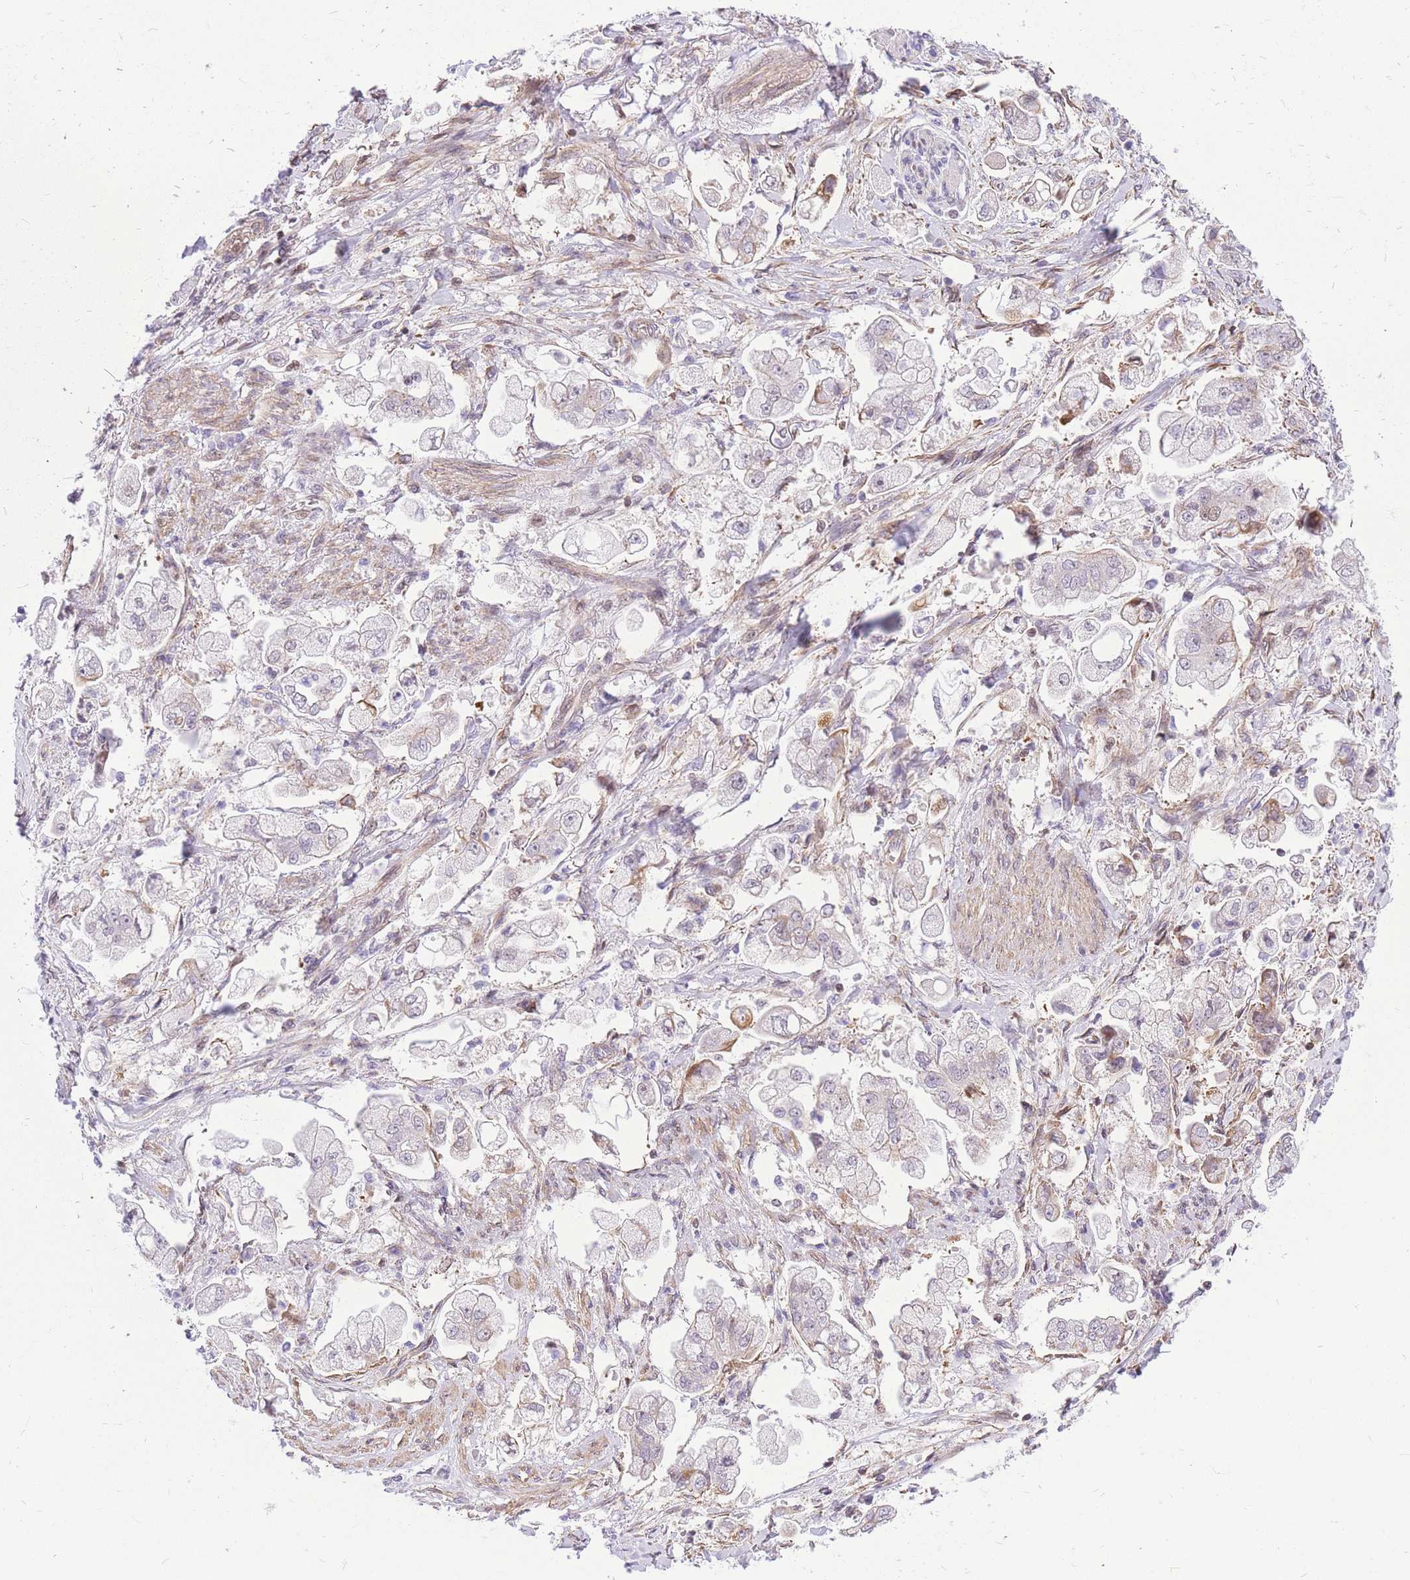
{"staining": {"intensity": "negative", "quantity": "none", "location": "none"}, "tissue": "stomach cancer", "cell_type": "Tumor cells", "image_type": "cancer", "snomed": [{"axis": "morphology", "description": "Adenocarcinoma, NOS"}, {"axis": "topography", "description": "Stomach"}], "caption": "Stomach cancer was stained to show a protein in brown. There is no significant staining in tumor cells.", "gene": "S100PBP", "patient": {"sex": "male", "age": 62}}